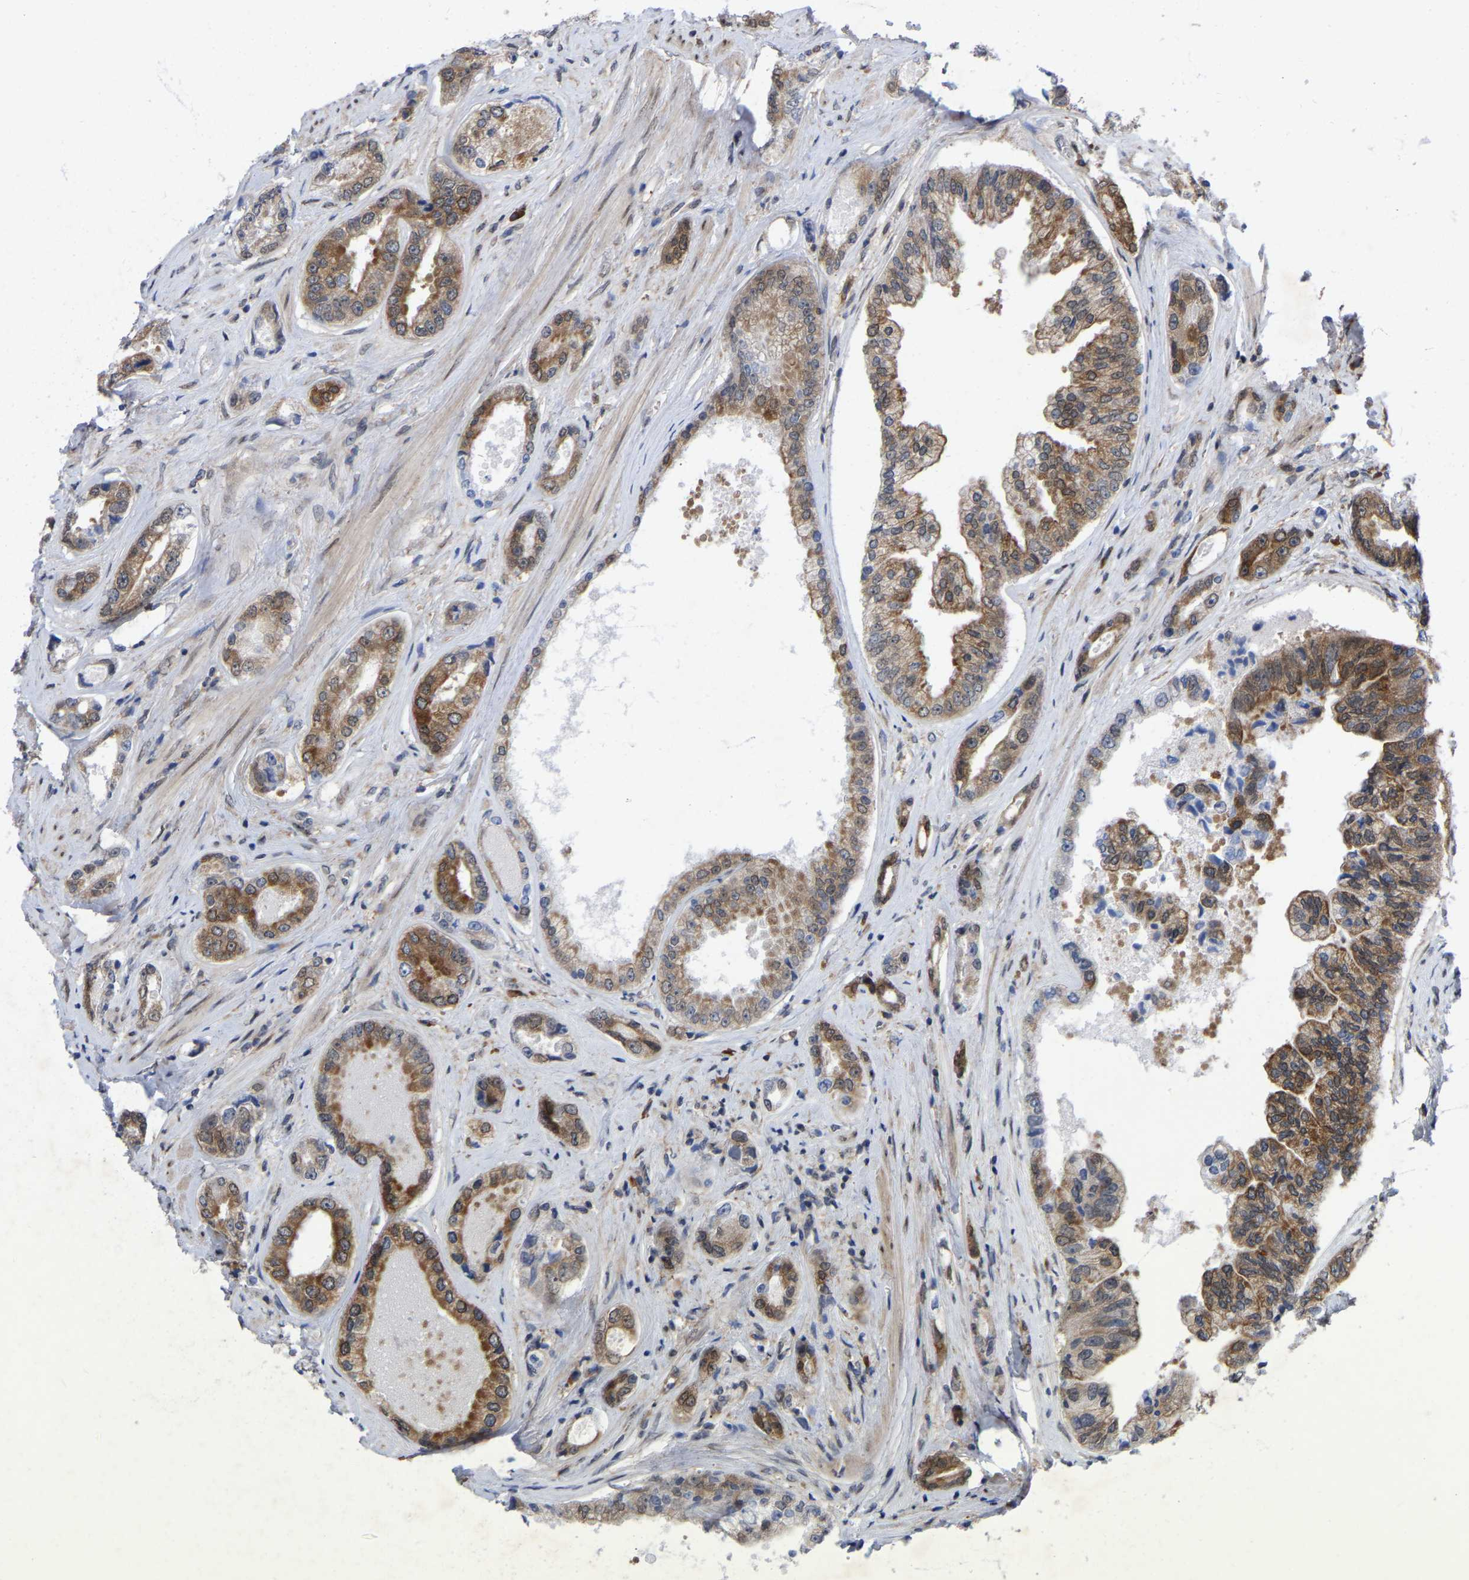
{"staining": {"intensity": "moderate", "quantity": ">75%", "location": "cytoplasmic/membranous"}, "tissue": "prostate cancer", "cell_type": "Tumor cells", "image_type": "cancer", "snomed": [{"axis": "morphology", "description": "Adenocarcinoma, High grade"}, {"axis": "topography", "description": "Prostate"}], "caption": "Prostate high-grade adenocarcinoma tissue reveals moderate cytoplasmic/membranous expression in approximately >75% of tumor cells, visualized by immunohistochemistry.", "gene": "UBE4B", "patient": {"sex": "male", "age": 61}}